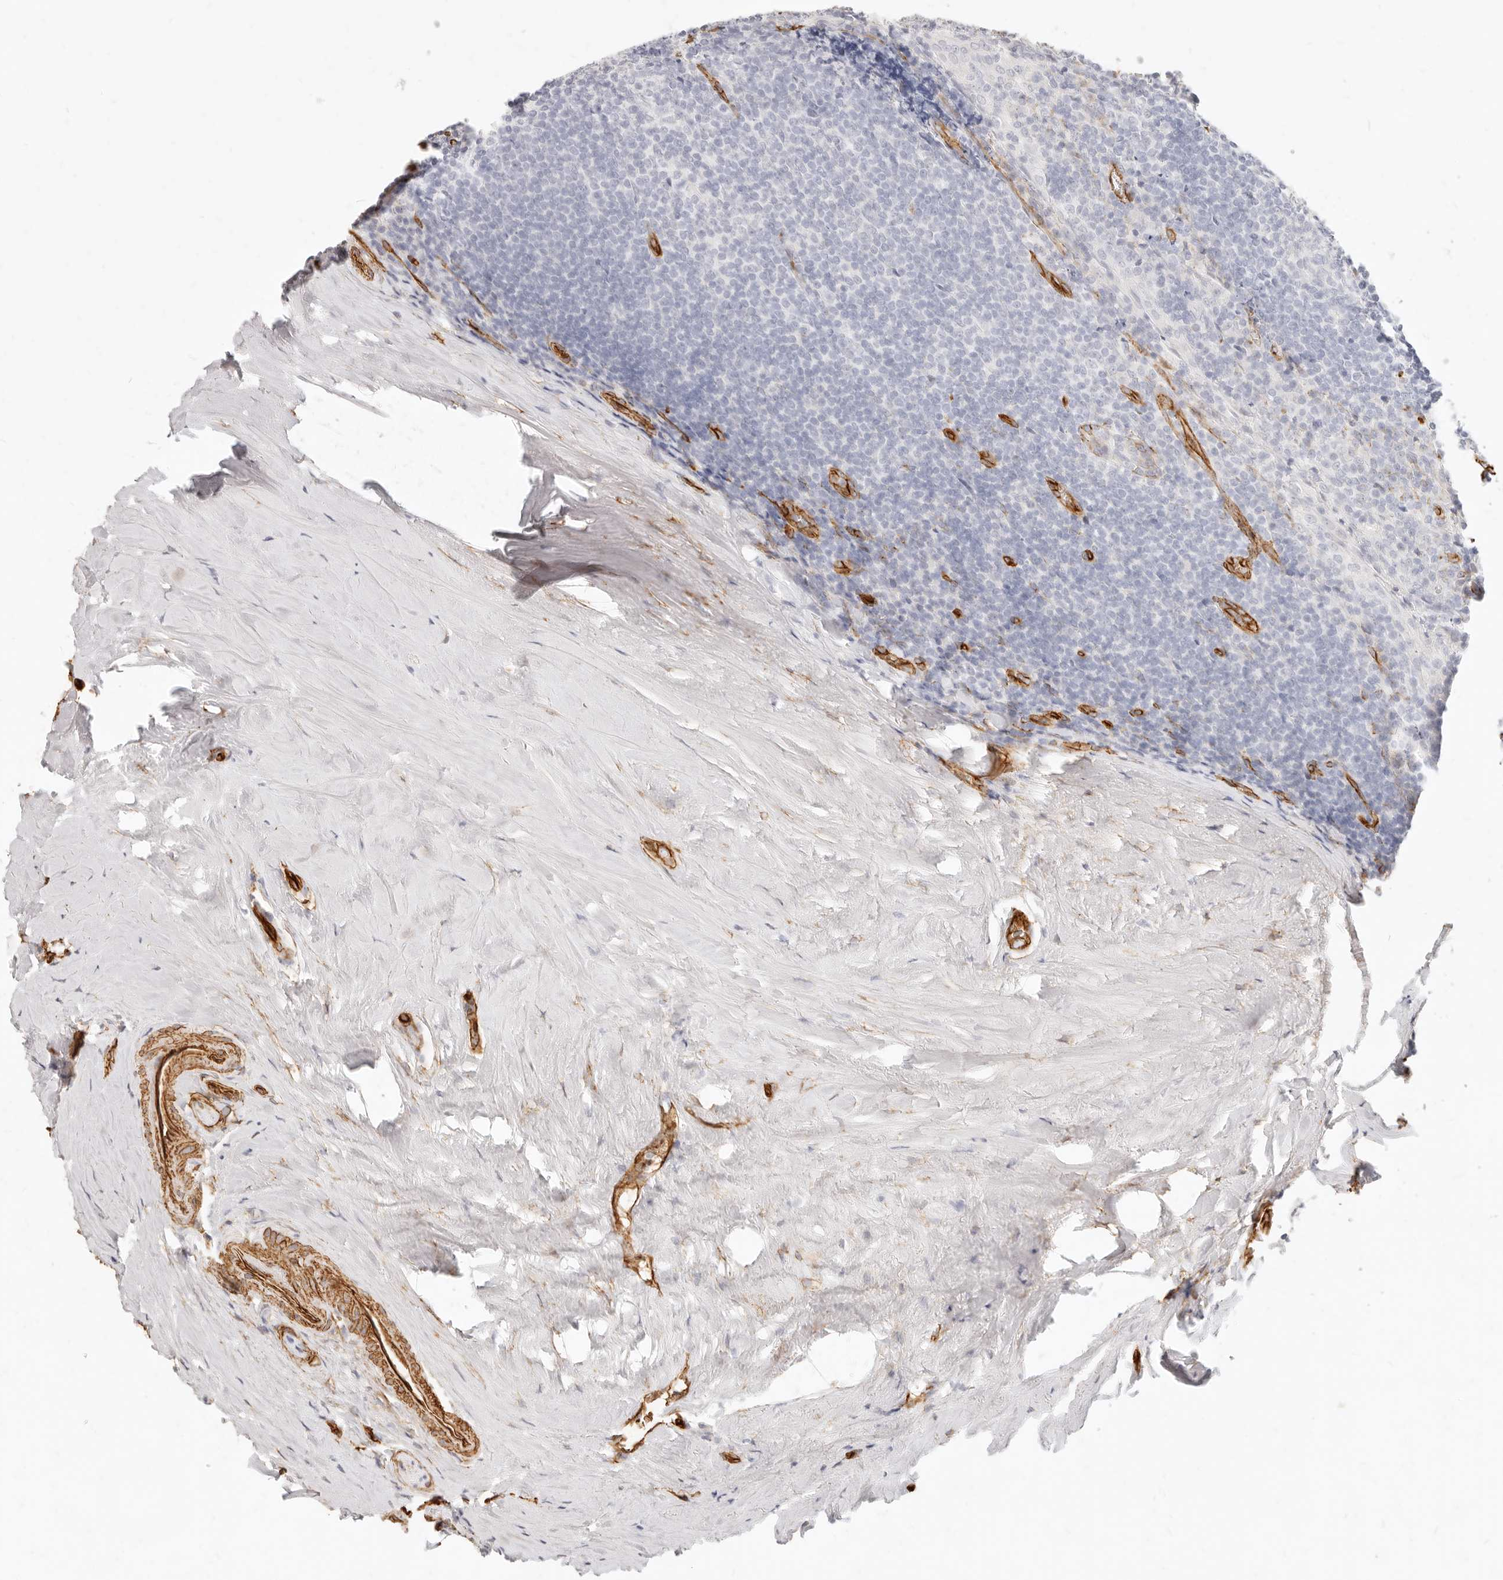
{"staining": {"intensity": "negative", "quantity": "none", "location": "none"}, "tissue": "tonsil", "cell_type": "Germinal center cells", "image_type": "normal", "snomed": [{"axis": "morphology", "description": "Normal tissue, NOS"}, {"axis": "topography", "description": "Tonsil"}], "caption": "Immunohistochemistry (IHC) image of benign tonsil: tonsil stained with DAB (3,3'-diaminobenzidine) shows no significant protein expression in germinal center cells.", "gene": "NUS1", "patient": {"sex": "male", "age": 37}}